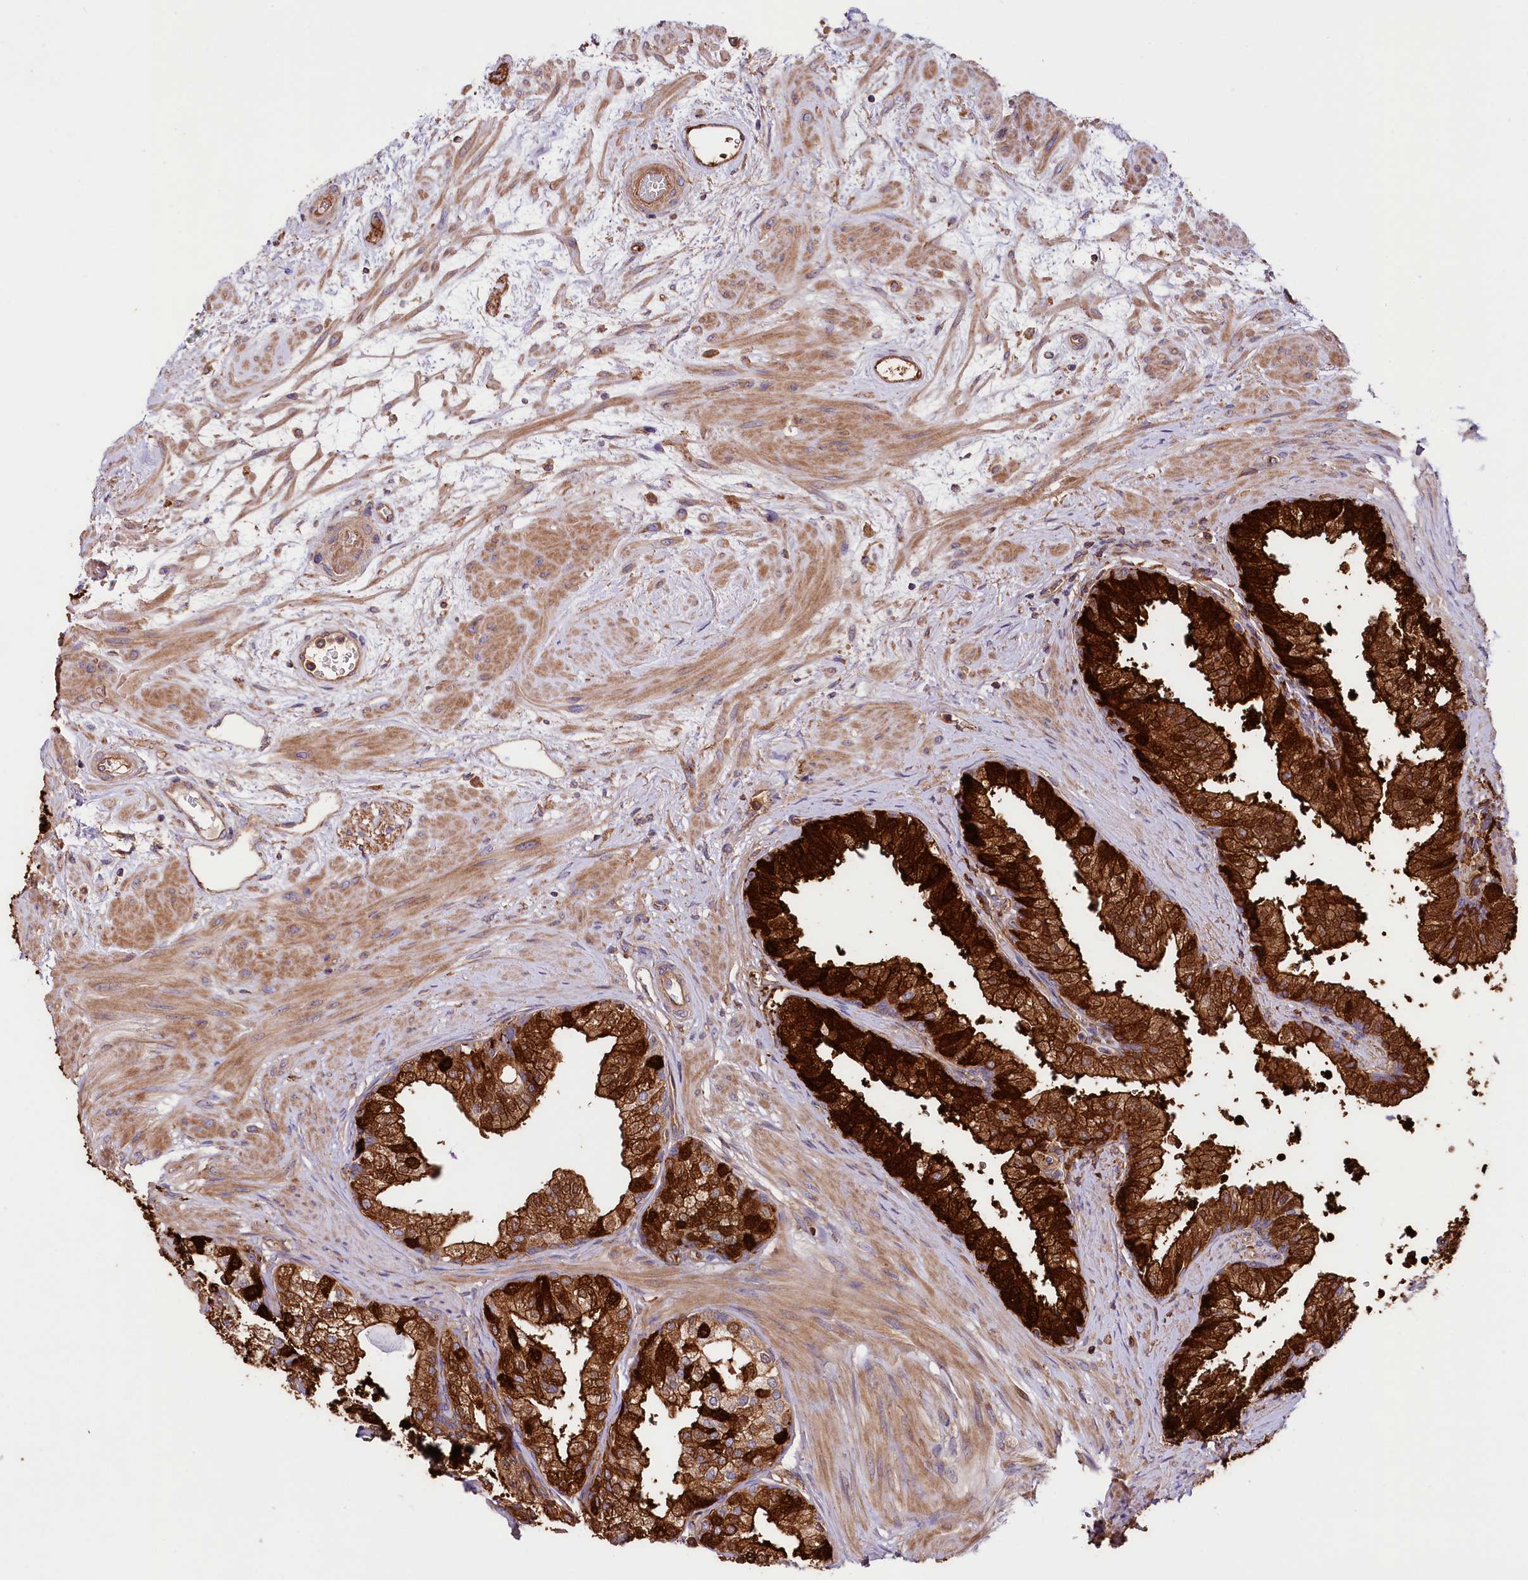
{"staining": {"intensity": "strong", "quantity": ">75%", "location": "cytoplasmic/membranous"}, "tissue": "prostate", "cell_type": "Glandular cells", "image_type": "normal", "snomed": [{"axis": "morphology", "description": "Normal tissue, NOS"}, {"axis": "topography", "description": "Prostate"}], "caption": "Immunohistochemistry (DAB (3,3'-diaminobenzidine)) staining of benign prostate displays strong cytoplasmic/membranous protein expression in about >75% of glandular cells. (IHC, brightfield microscopy, high magnification).", "gene": "CEP295", "patient": {"sex": "male", "age": 60}}